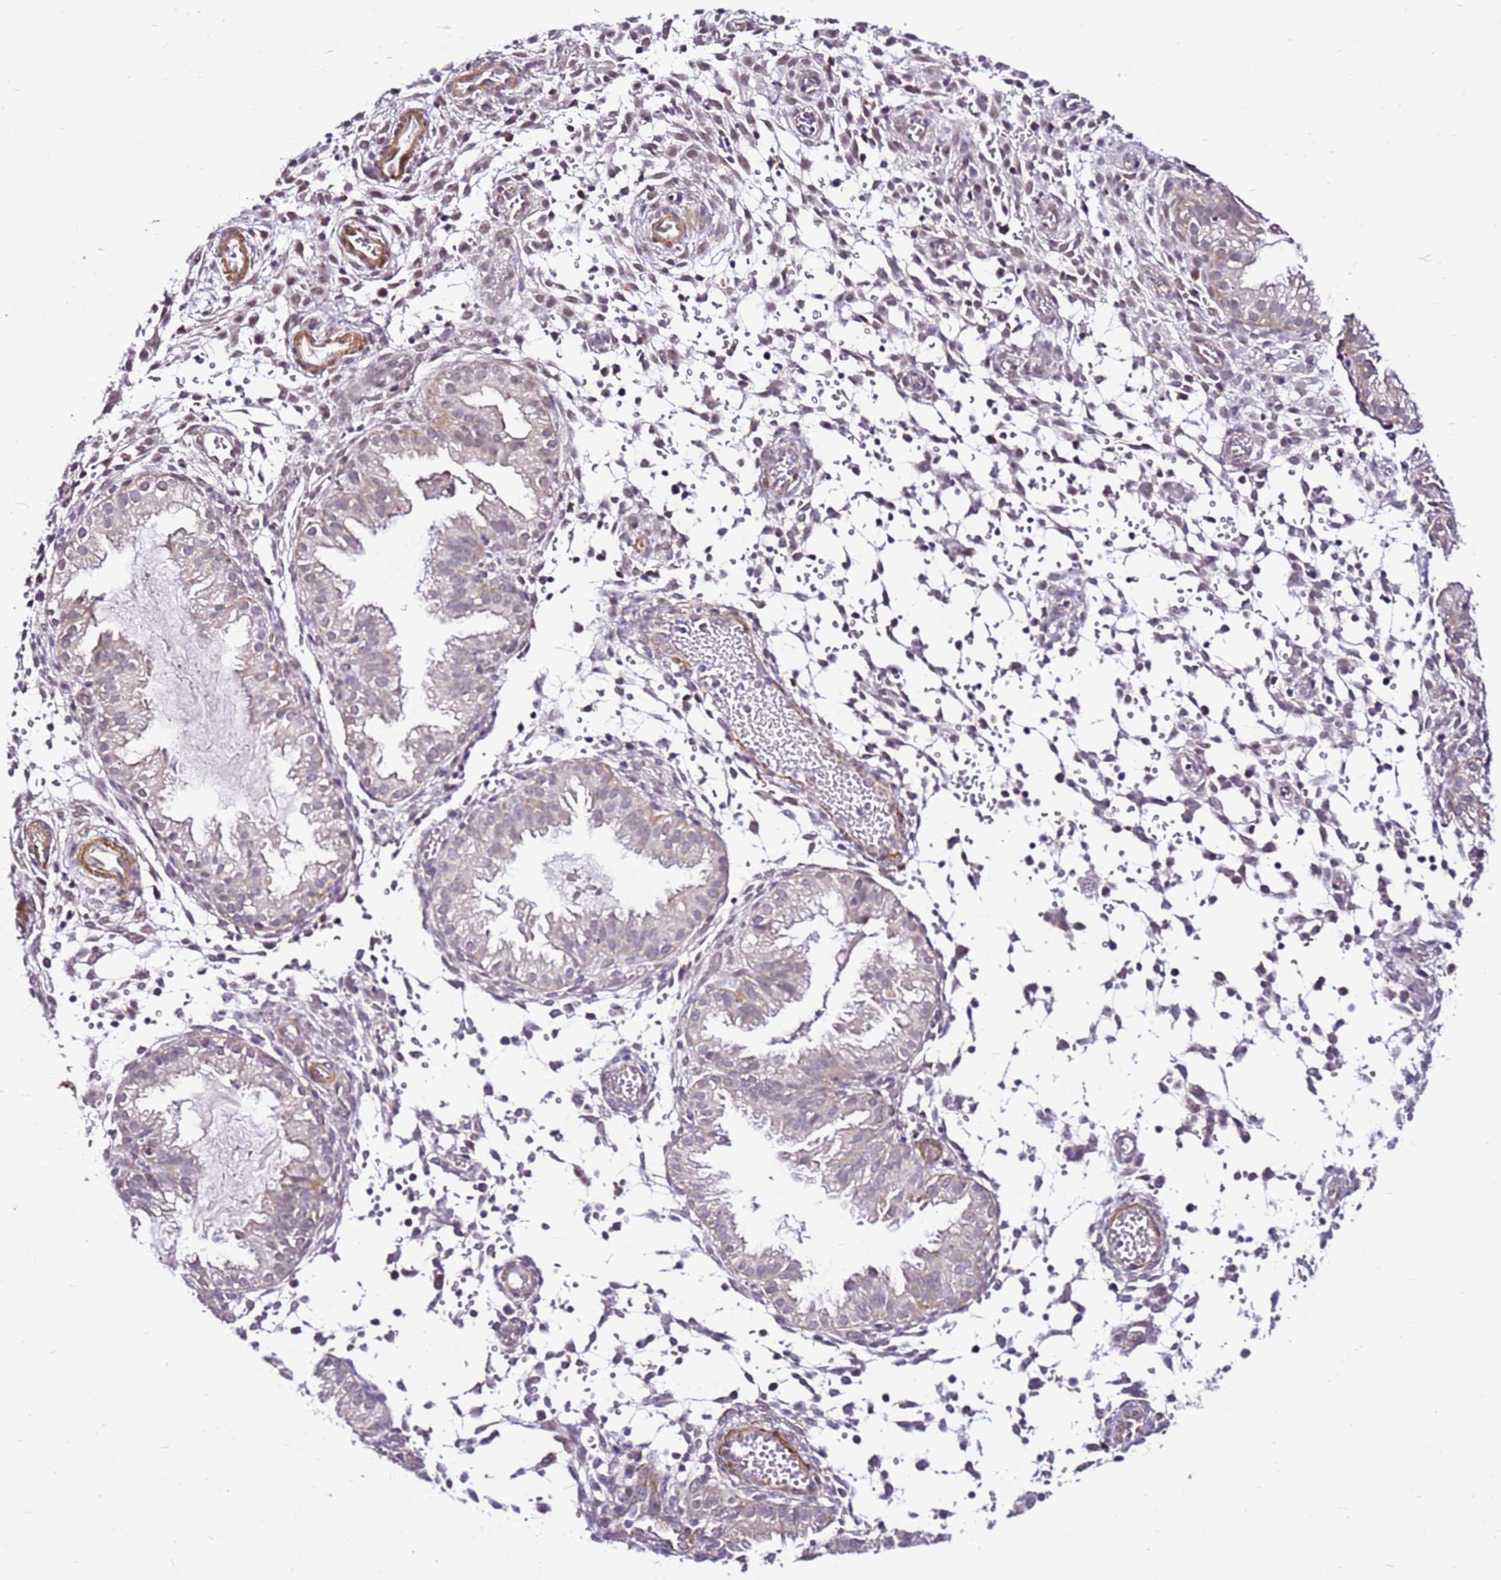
{"staining": {"intensity": "weak", "quantity": "<25%", "location": "nuclear"}, "tissue": "endometrium", "cell_type": "Cells in endometrial stroma", "image_type": "normal", "snomed": [{"axis": "morphology", "description": "Normal tissue, NOS"}, {"axis": "topography", "description": "Endometrium"}], "caption": "Immunohistochemical staining of unremarkable endometrium displays no significant staining in cells in endometrial stroma. Brightfield microscopy of immunohistochemistry stained with DAB (3,3'-diaminobenzidine) (brown) and hematoxylin (blue), captured at high magnification.", "gene": "SMIM4", "patient": {"sex": "female", "age": 33}}